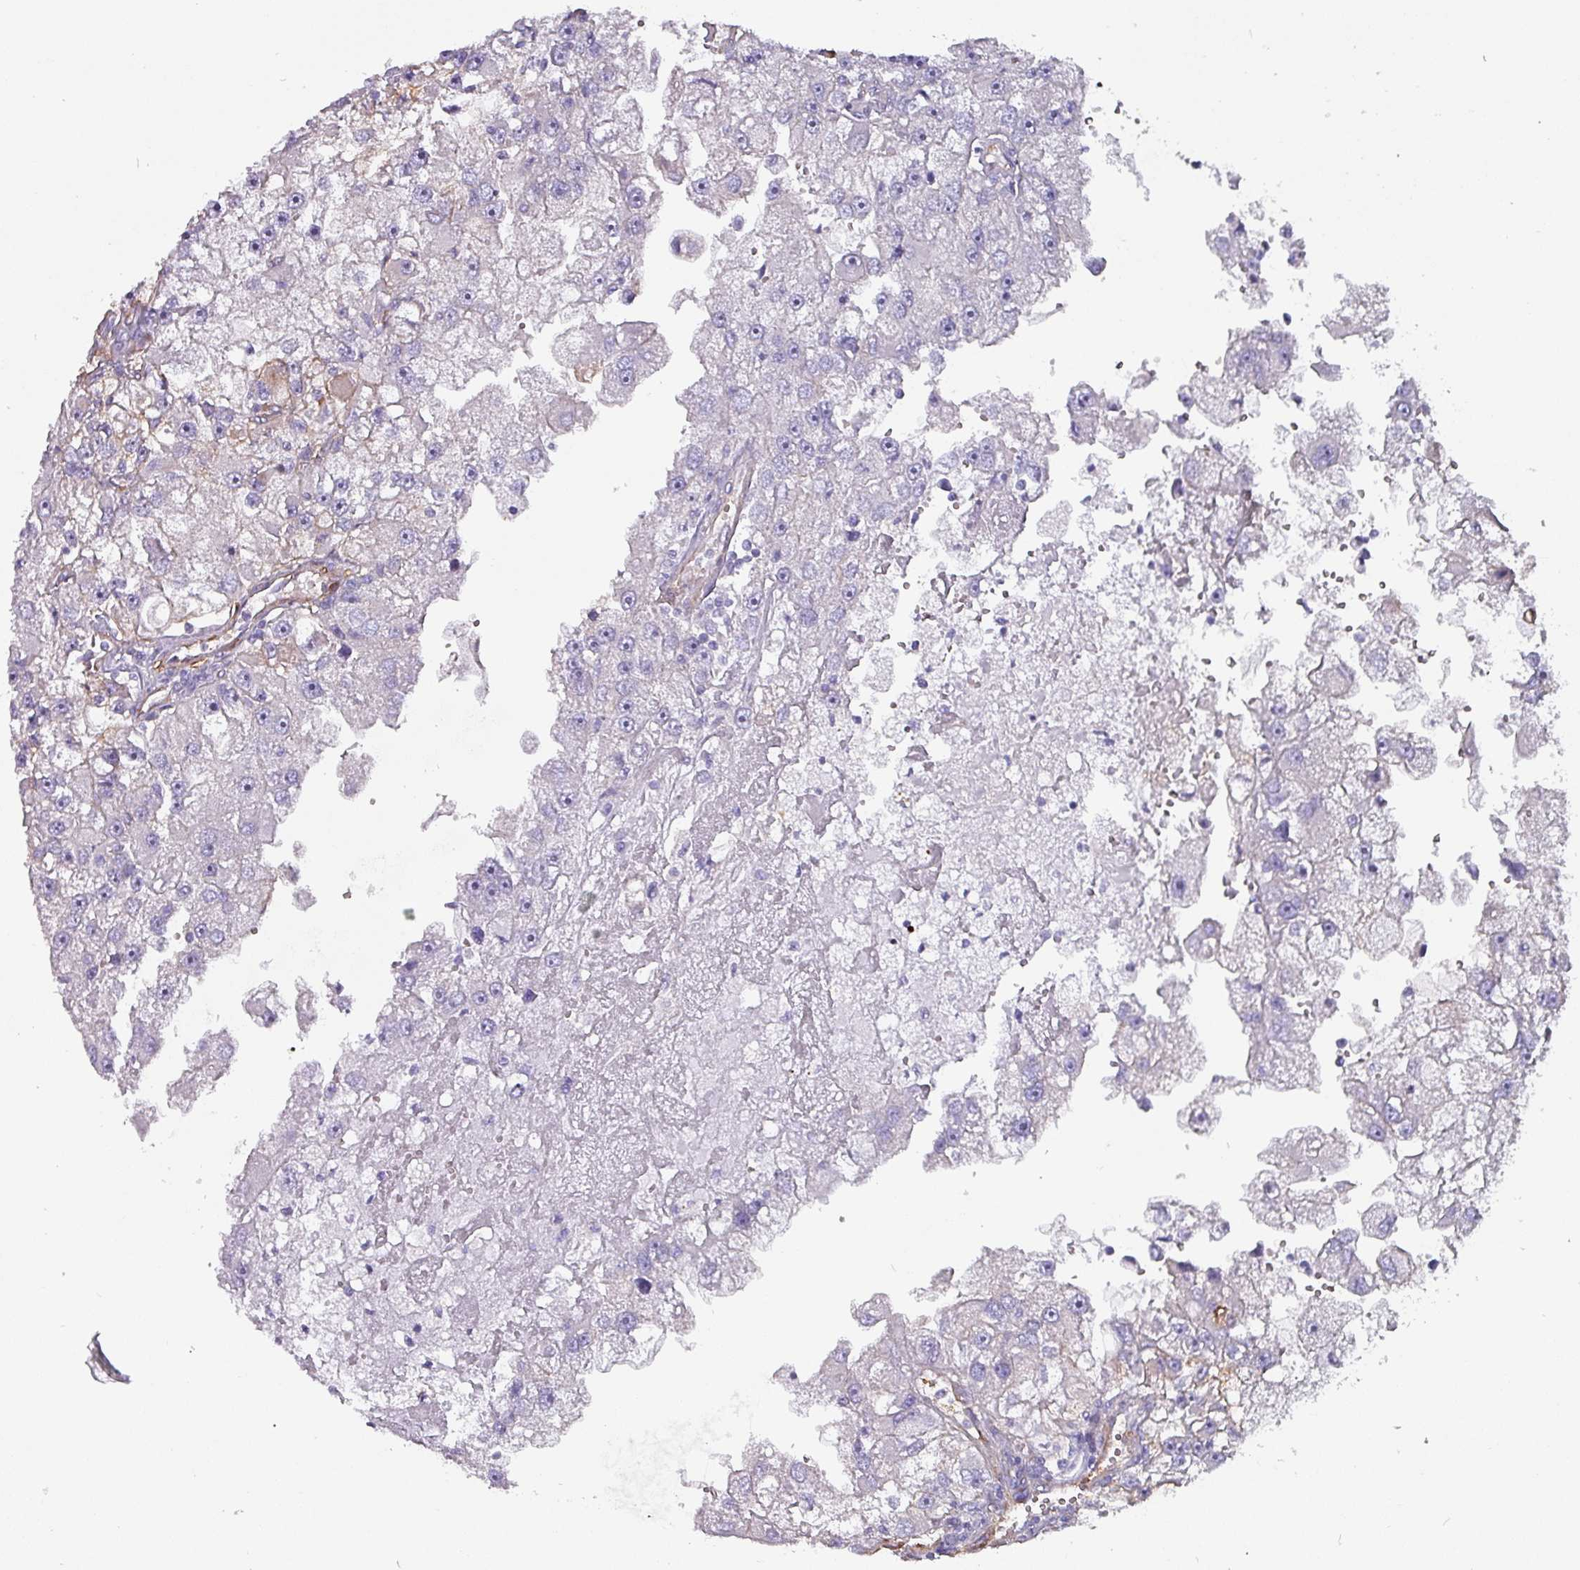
{"staining": {"intensity": "weak", "quantity": "<25%", "location": "cytoplasmic/membranous"}, "tissue": "renal cancer", "cell_type": "Tumor cells", "image_type": "cancer", "snomed": [{"axis": "morphology", "description": "Adenocarcinoma, NOS"}, {"axis": "topography", "description": "Kidney"}], "caption": "An immunohistochemistry image of renal cancer is shown. There is no staining in tumor cells of renal cancer.", "gene": "ZNF816-ZNF321P", "patient": {"sex": "male", "age": 63}}